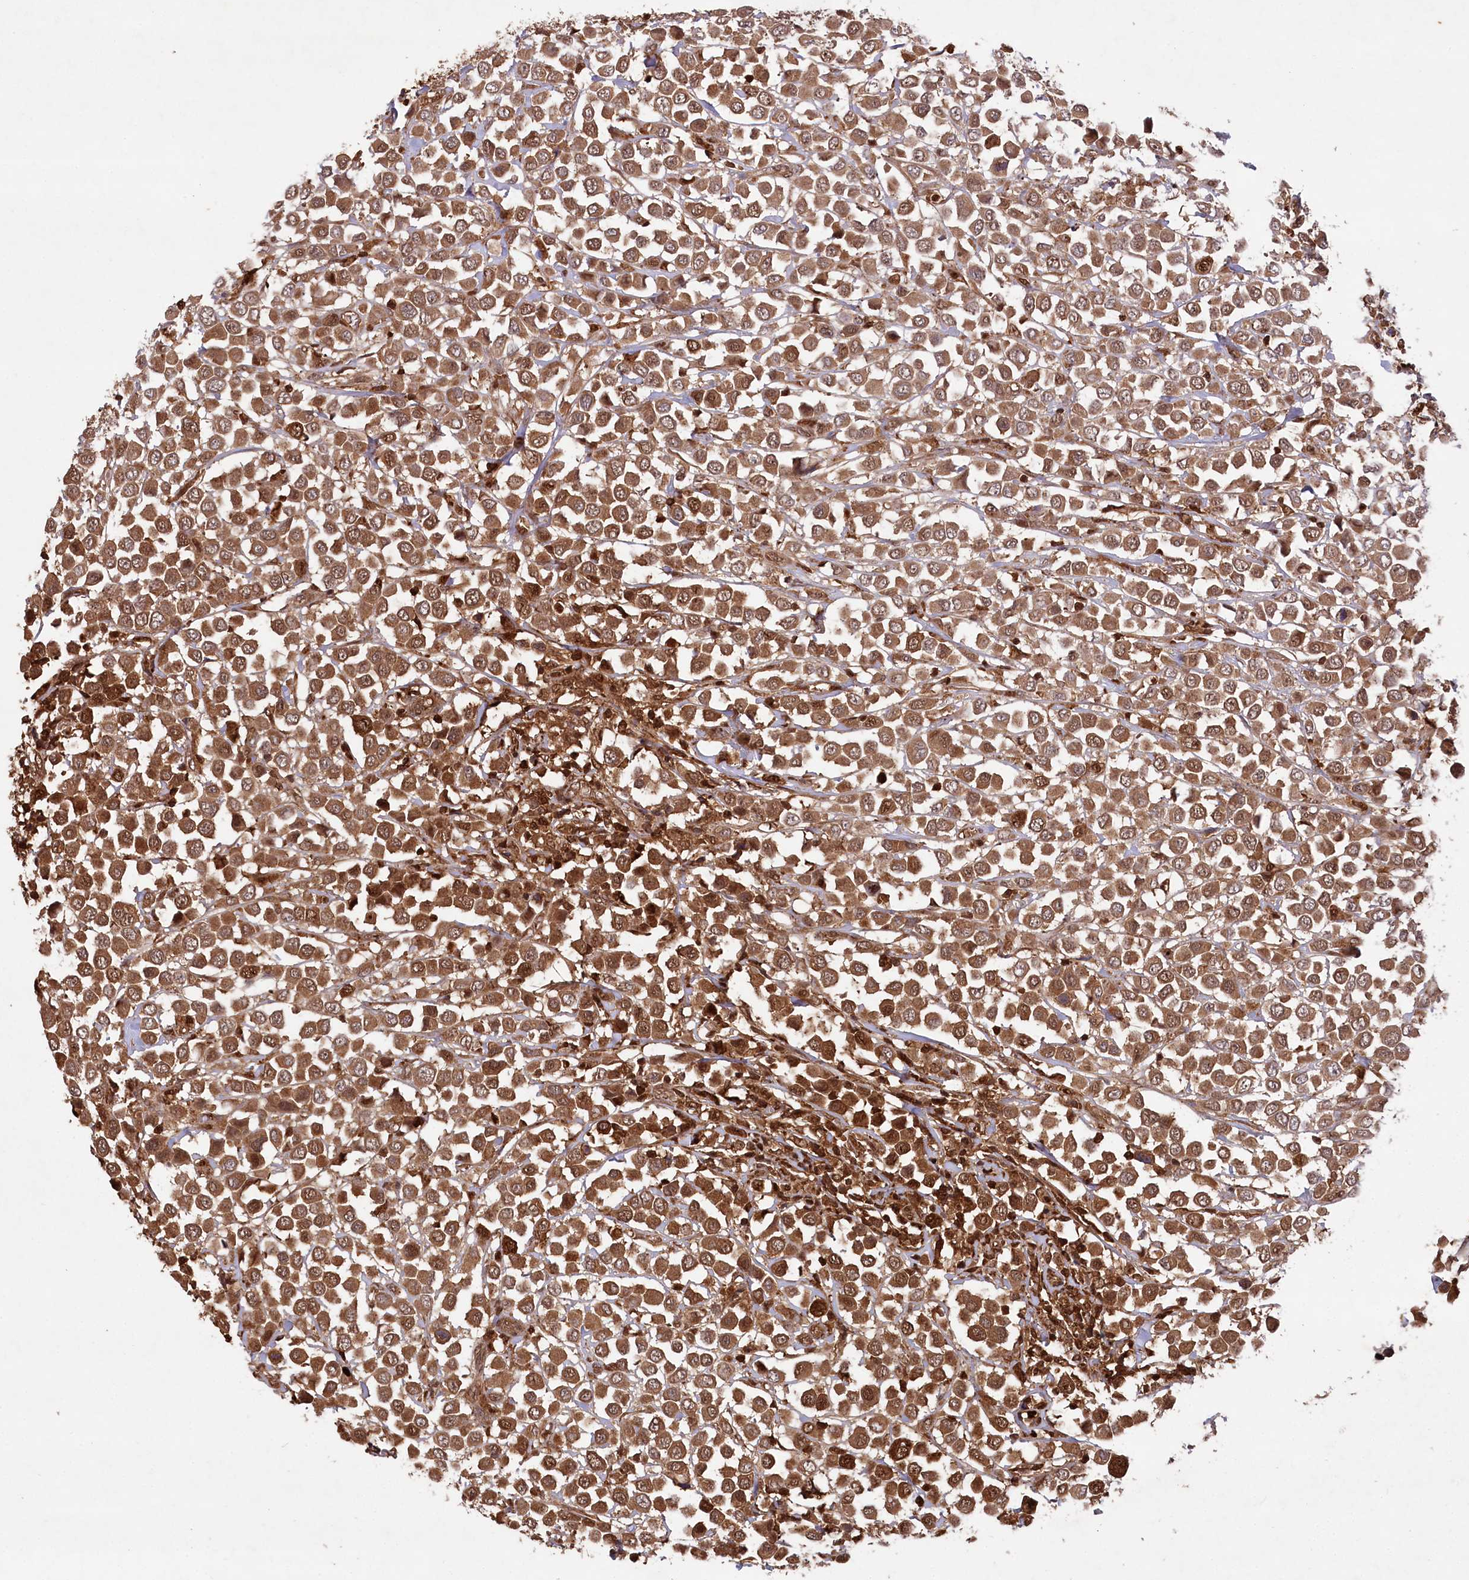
{"staining": {"intensity": "moderate", "quantity": ">75%", "location": "cytoplasmic/membranous"}, "tissue": "breast cancer", "cell_type": "Tumor cells", "image_type": "cancer", "snomed": [{"axis": "morphology", "description": "Duct carcinoma"}, {"axis": "topography", "description": "Breast"}], "caption": "Breast cancer was stained to show a protein in brown. There is medium levels of moderate cytoplasmic/membranous staining in approximately >75% of tumor cells.", "gene": "LSG1", "patient": {"sex": "female", "age": 61}}